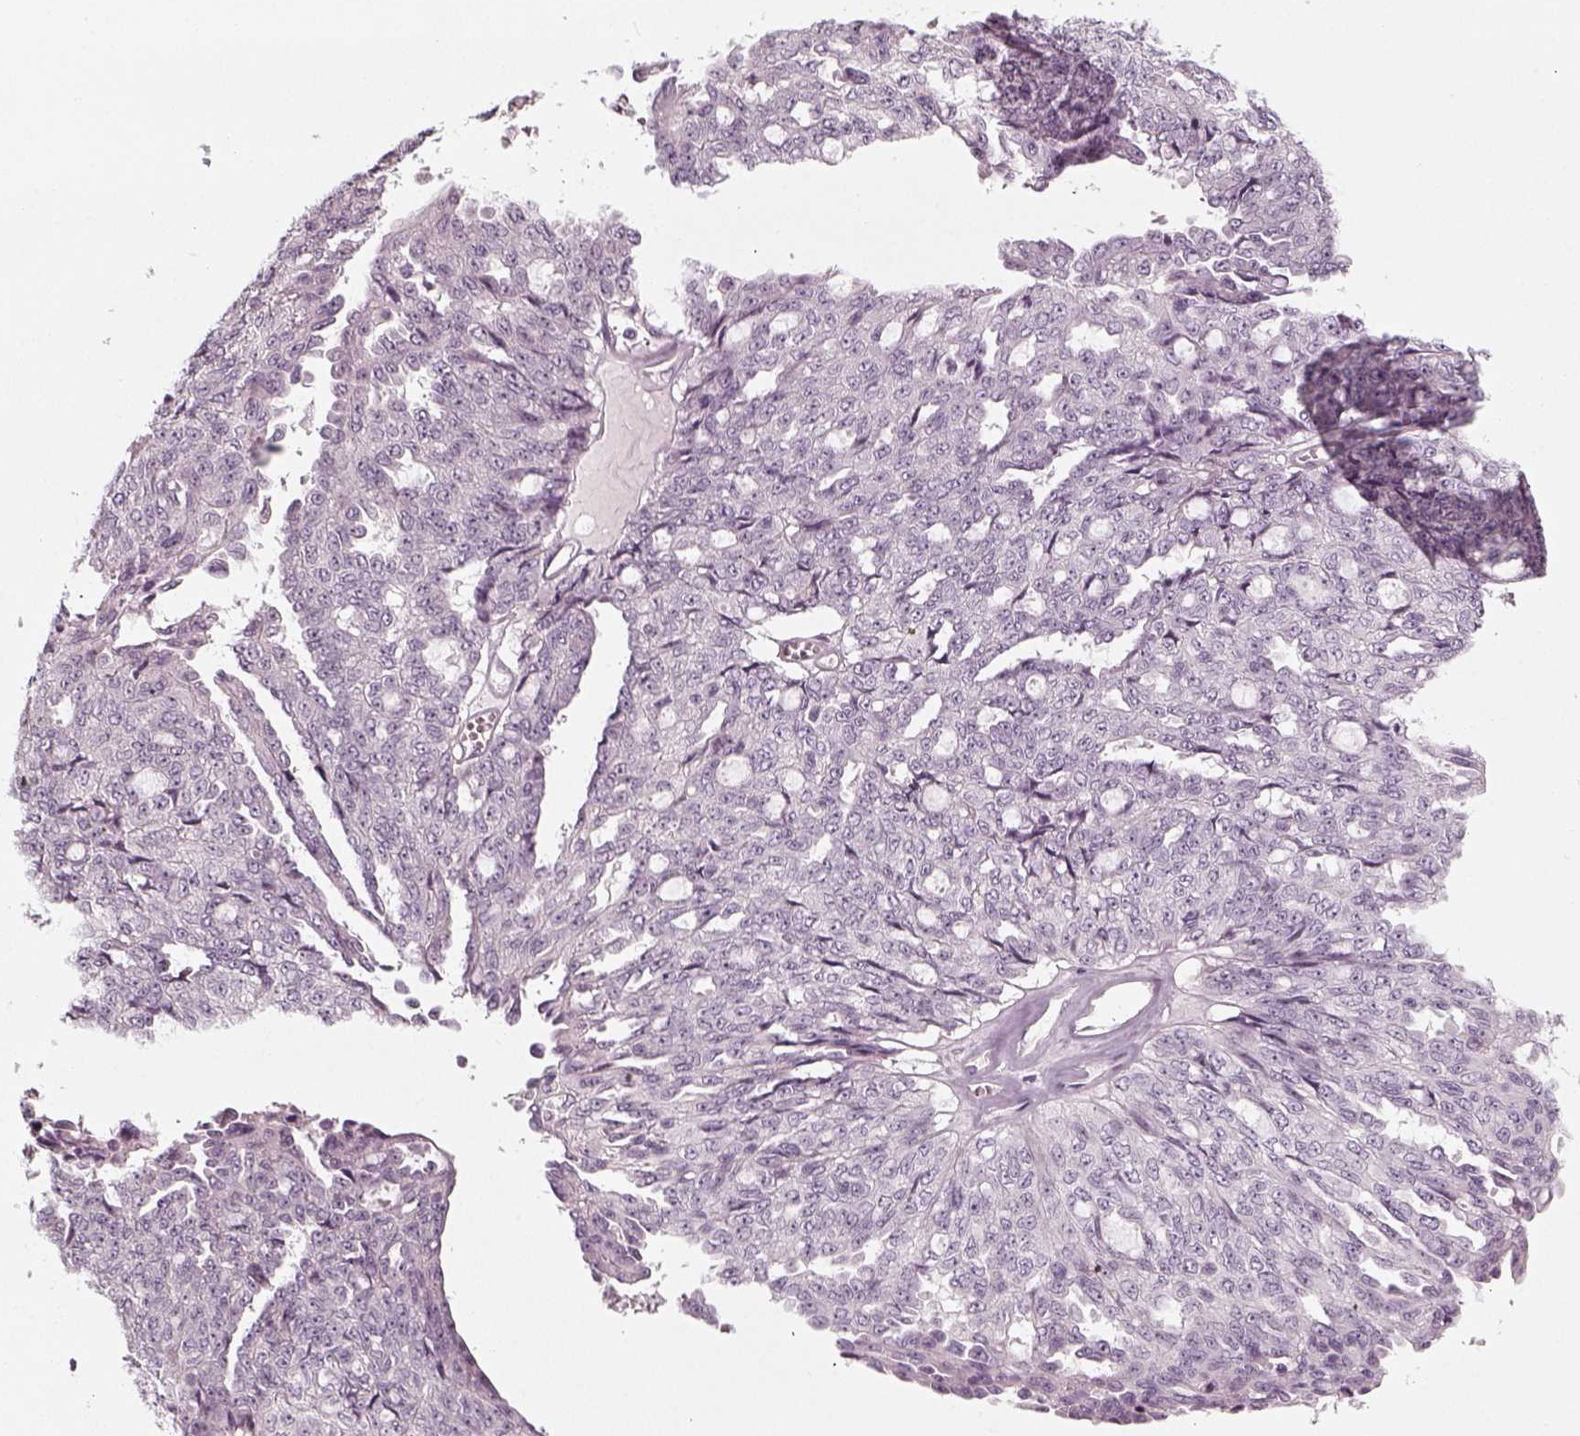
{"staining": {"intensity": "negative", "quantity": "none", "location": "none"}, "tissue": "ovarian cancer", "cell_type": "Tumor cells", "image_type": "cancer", "snomed": [{"axis": "morphology", "description": "Cystadenocarcinoma, serous, NOS"}, {"axis": "topography", "description": "Ovary"}], "caption": "IHC micrograph of neoplastic tissue: human ovarian serous cystadenocarcinoma stained with DAB (3,3'-diaminobenzidine) reveals no significant protein positivity in tumor cells.", "gene": "PNMT", "patient": {"sex": "female", "age": 71}}